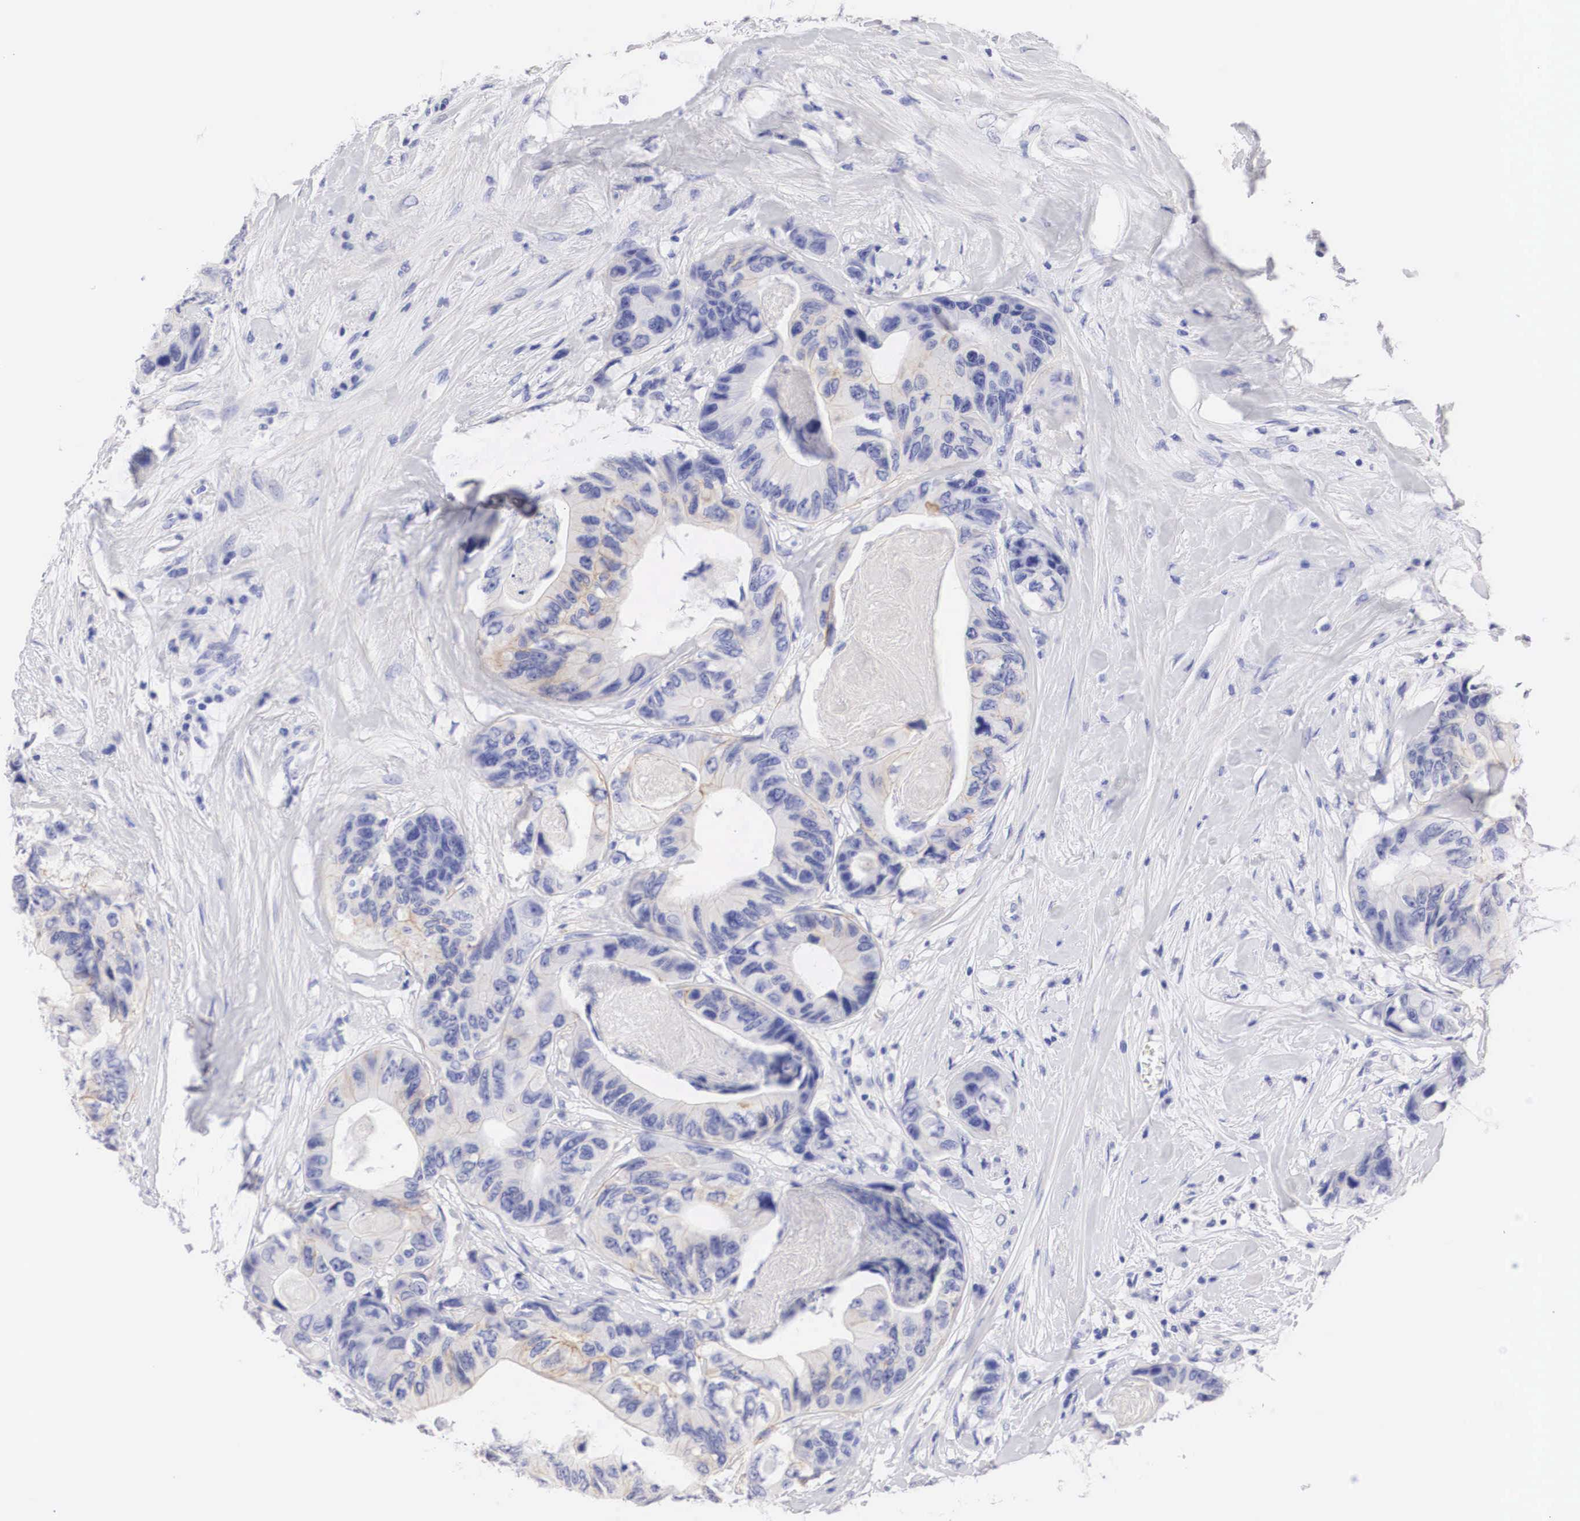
{"staining": {"intensity": "weak", "quantity": ">75%", "location": "cytoplasmic/membranous"}, "tissue": "colorectal cancer", "cell_type": "Tumor cells", "image_type": "cancer", "snomed": [{"axis": "morphology", "description": "Adenocarcinoma, NOS"}, {"axis": "topography", "description": "Colon"}], "caption": "Colorectal cancer (adenocarcinoma) stained with IHC exhibits weak cytoplasmic/membranous expression in about >75% of tumor cells.", "gene": "ERBB2", "patient": {"sex": "female", "age": 86}}